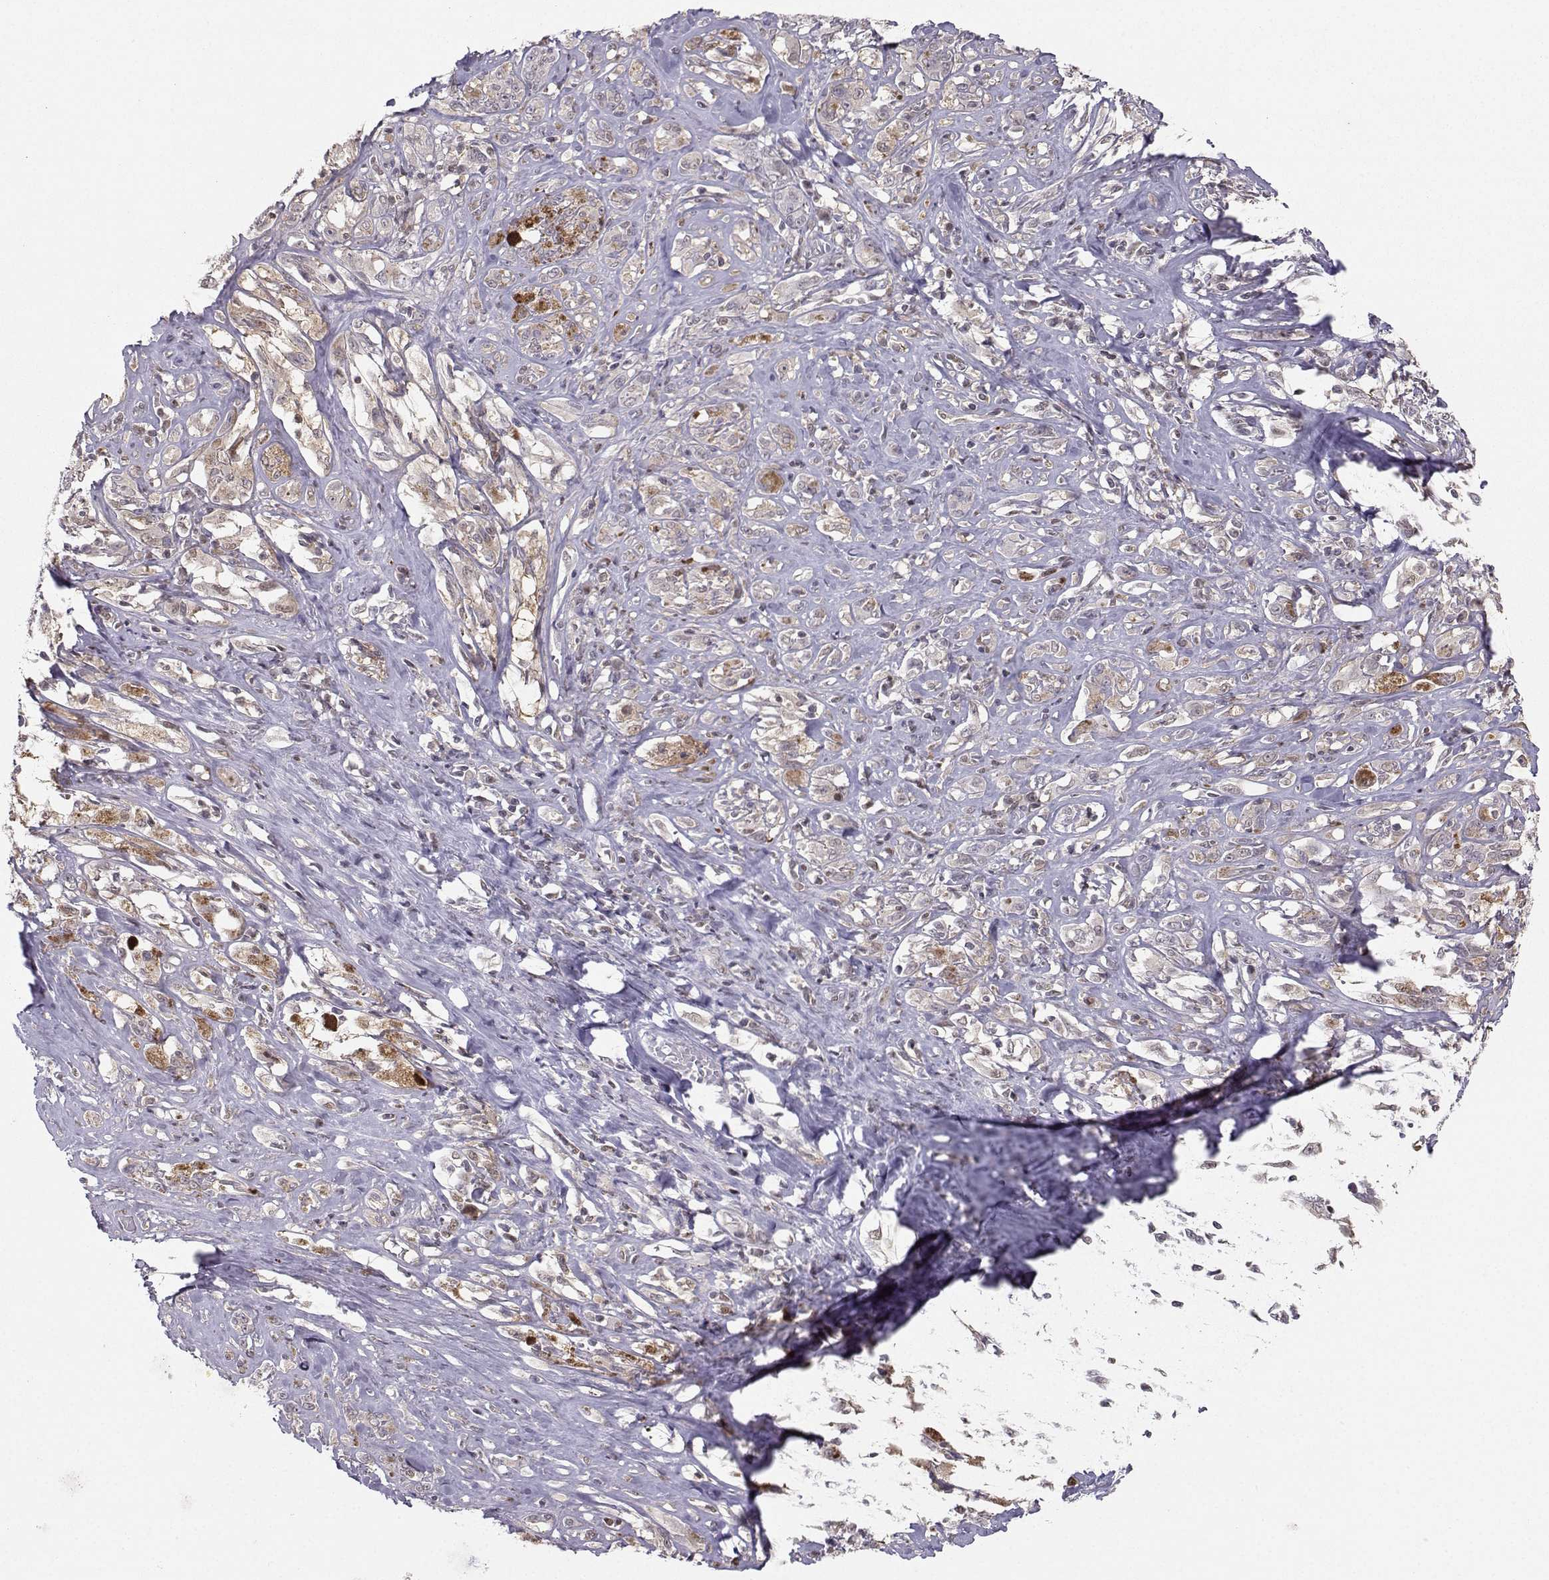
{"staining": {"intensity": "weak", "quantity": "<25%", "location": "cytoplasmic/membranous"}, "tissue": "melanoma", "cell_type": "Tumor cells", "image_type": "cancer", "snomed": [{"axis": "morphology", "description": "Malignant melanoma, NOS"}, {"axis": "topography", "description": "Skin"}], "caption": "Human melanoma stained for a protein using immunohistochemistry (IHC) displays no positivity in tumor cells.", "gene": "PKP2", "patient": {"sex": "female", "age": 91}}